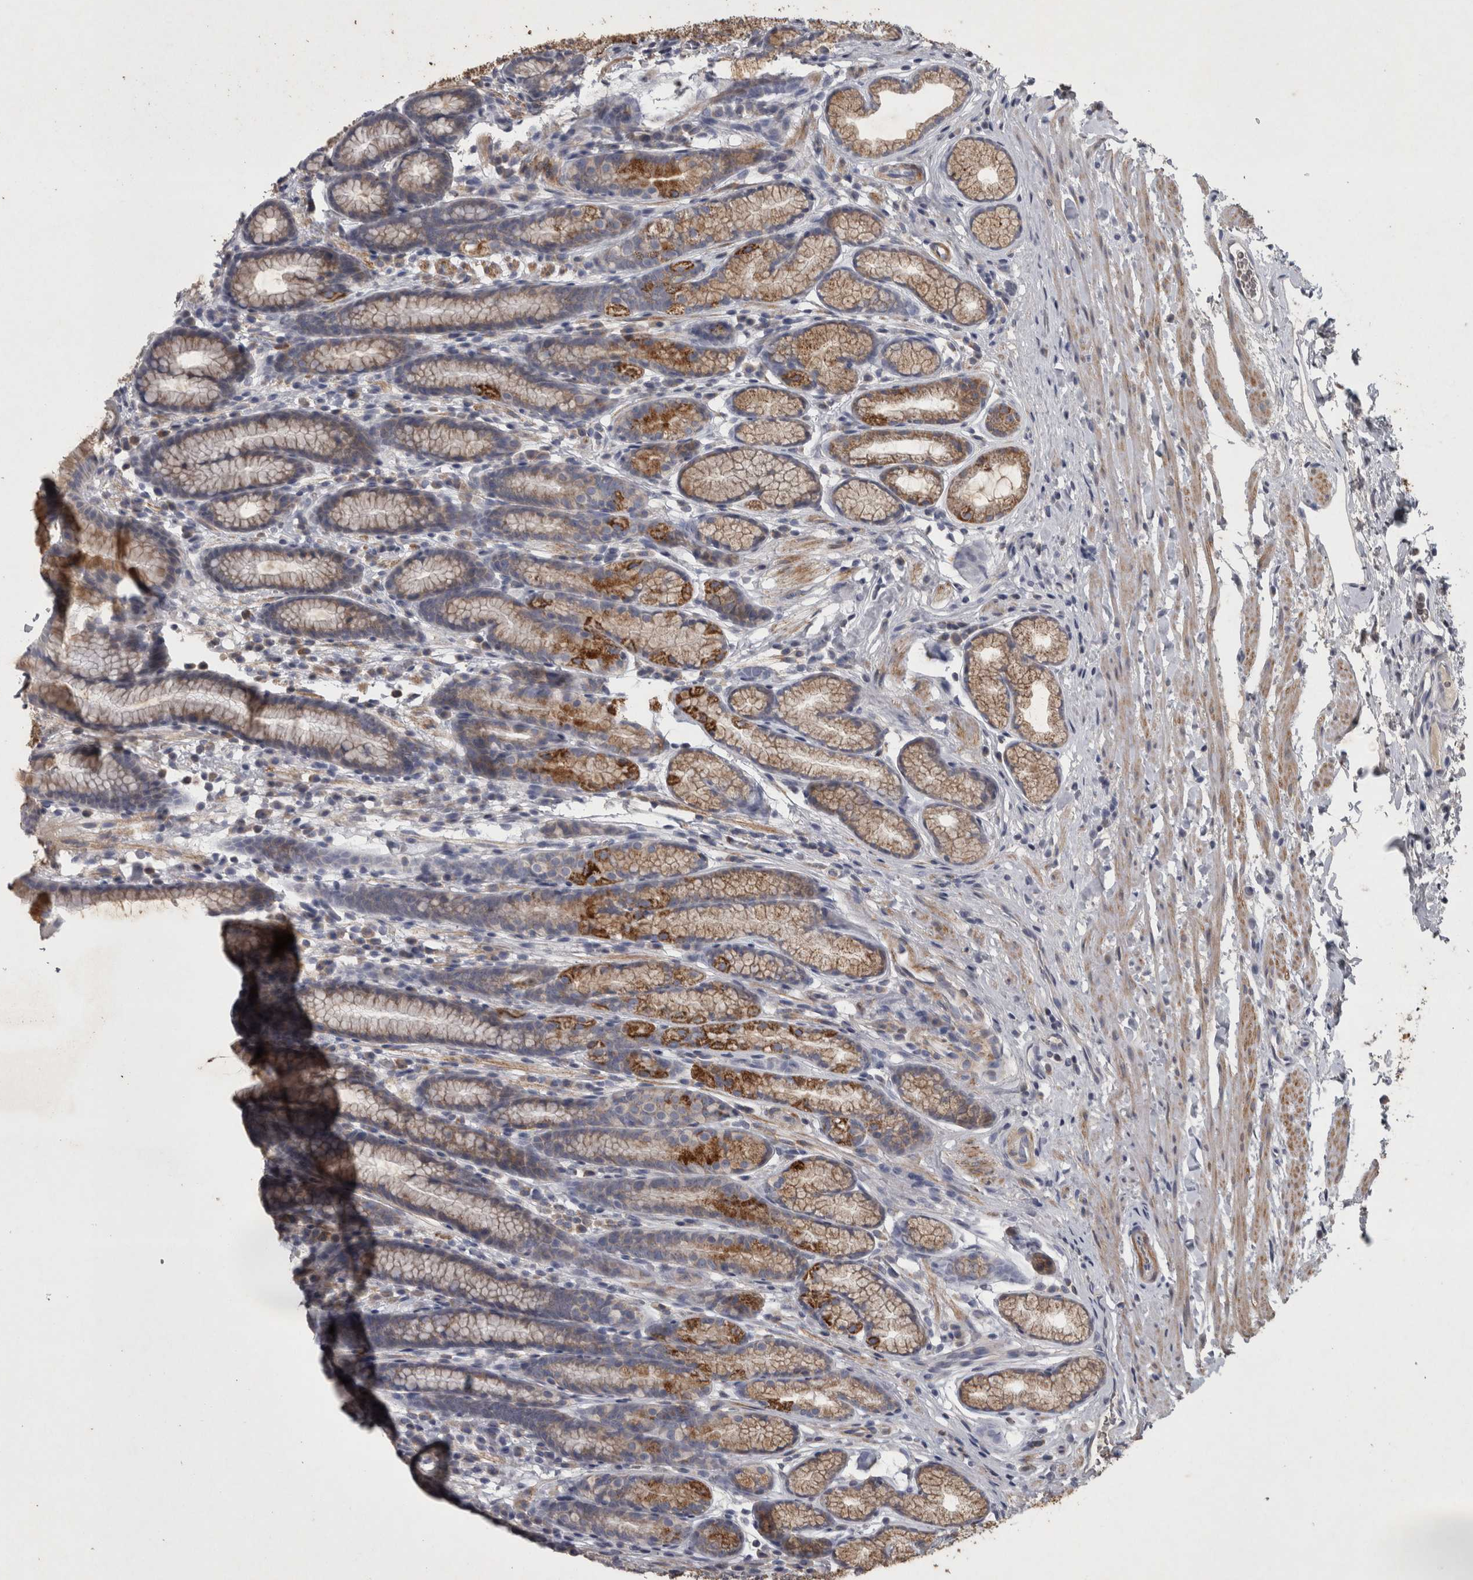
{"staining": {"intensity": "strong", "quantity": "25%-75%", "location": "cytoplasmic/membranous"}, "tissue": "stomach", "cell_type": "Glandular cells", "image_type": "normal", "snomed": [{"axis": "morphology", "description": "Normal tissue, NOS"}, {"axis": "topography", "description": "Stomach"}], "caption": "Protein staining demonstrates strong cytoplasmic/membranous staining in approximately 25%-75% of glandular cells in unremarkable stomach.", "gene": "DBT", "patient": {"sex": "male", "age": 42}}